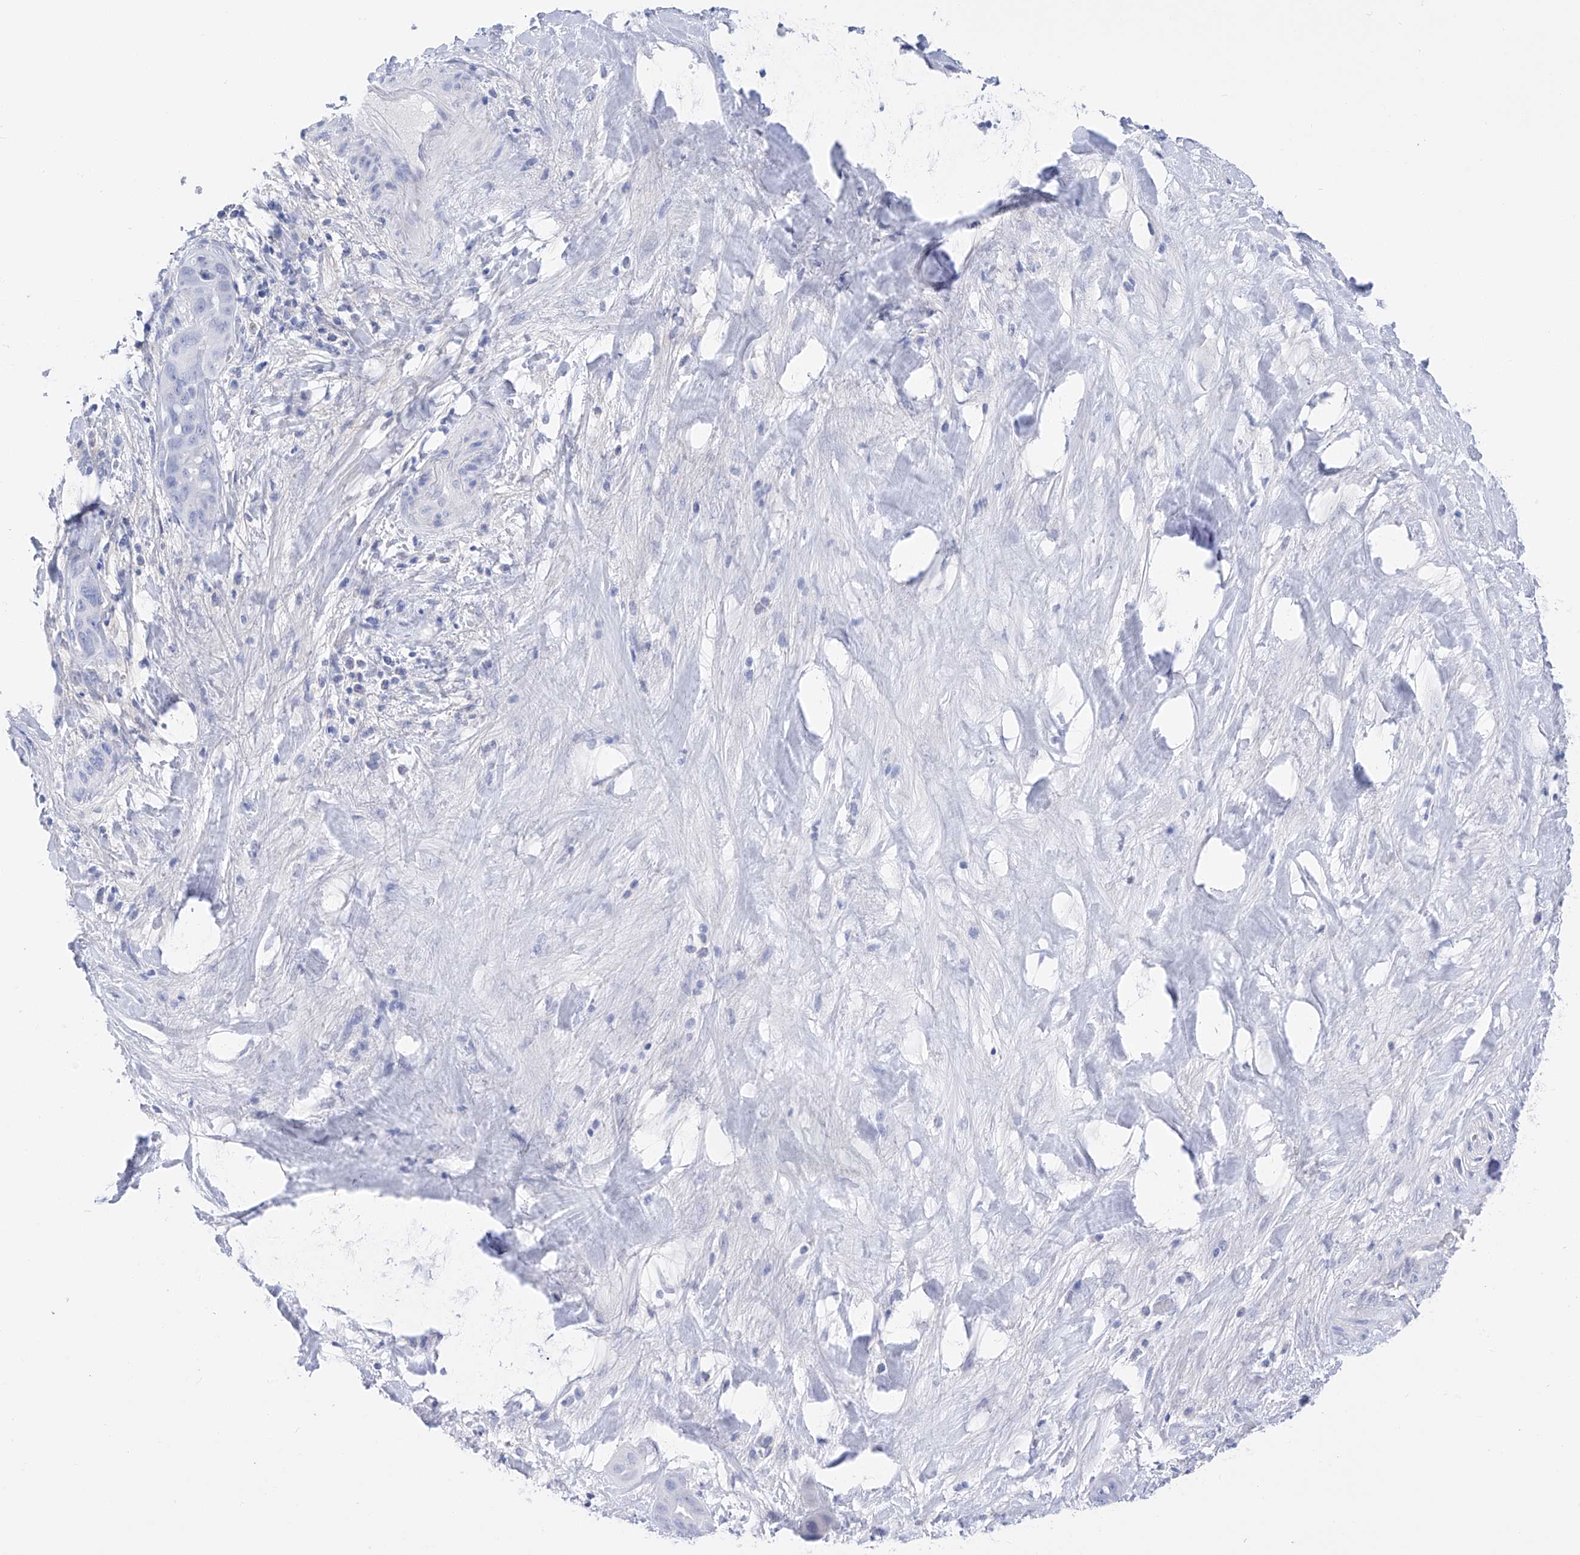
{"staining": {"intensity": "negative", "quantity": "none", "location": "none"}, "tissue": "liver cancer", "cell_type": "Tumor cells", "image_type": "cancer", "snomed": [{"axis": "morphology", "description": "Cholangiocarcinoma"}, {"axis": "topography", "description": "Liver"}], "caption": "An immunohistochemistry (IHC) image of liver cancer is shown. There is no staining in tumor cells of liver cancer.", "gene": "FLG", "patient": {"sex": "female", "age": 52}}